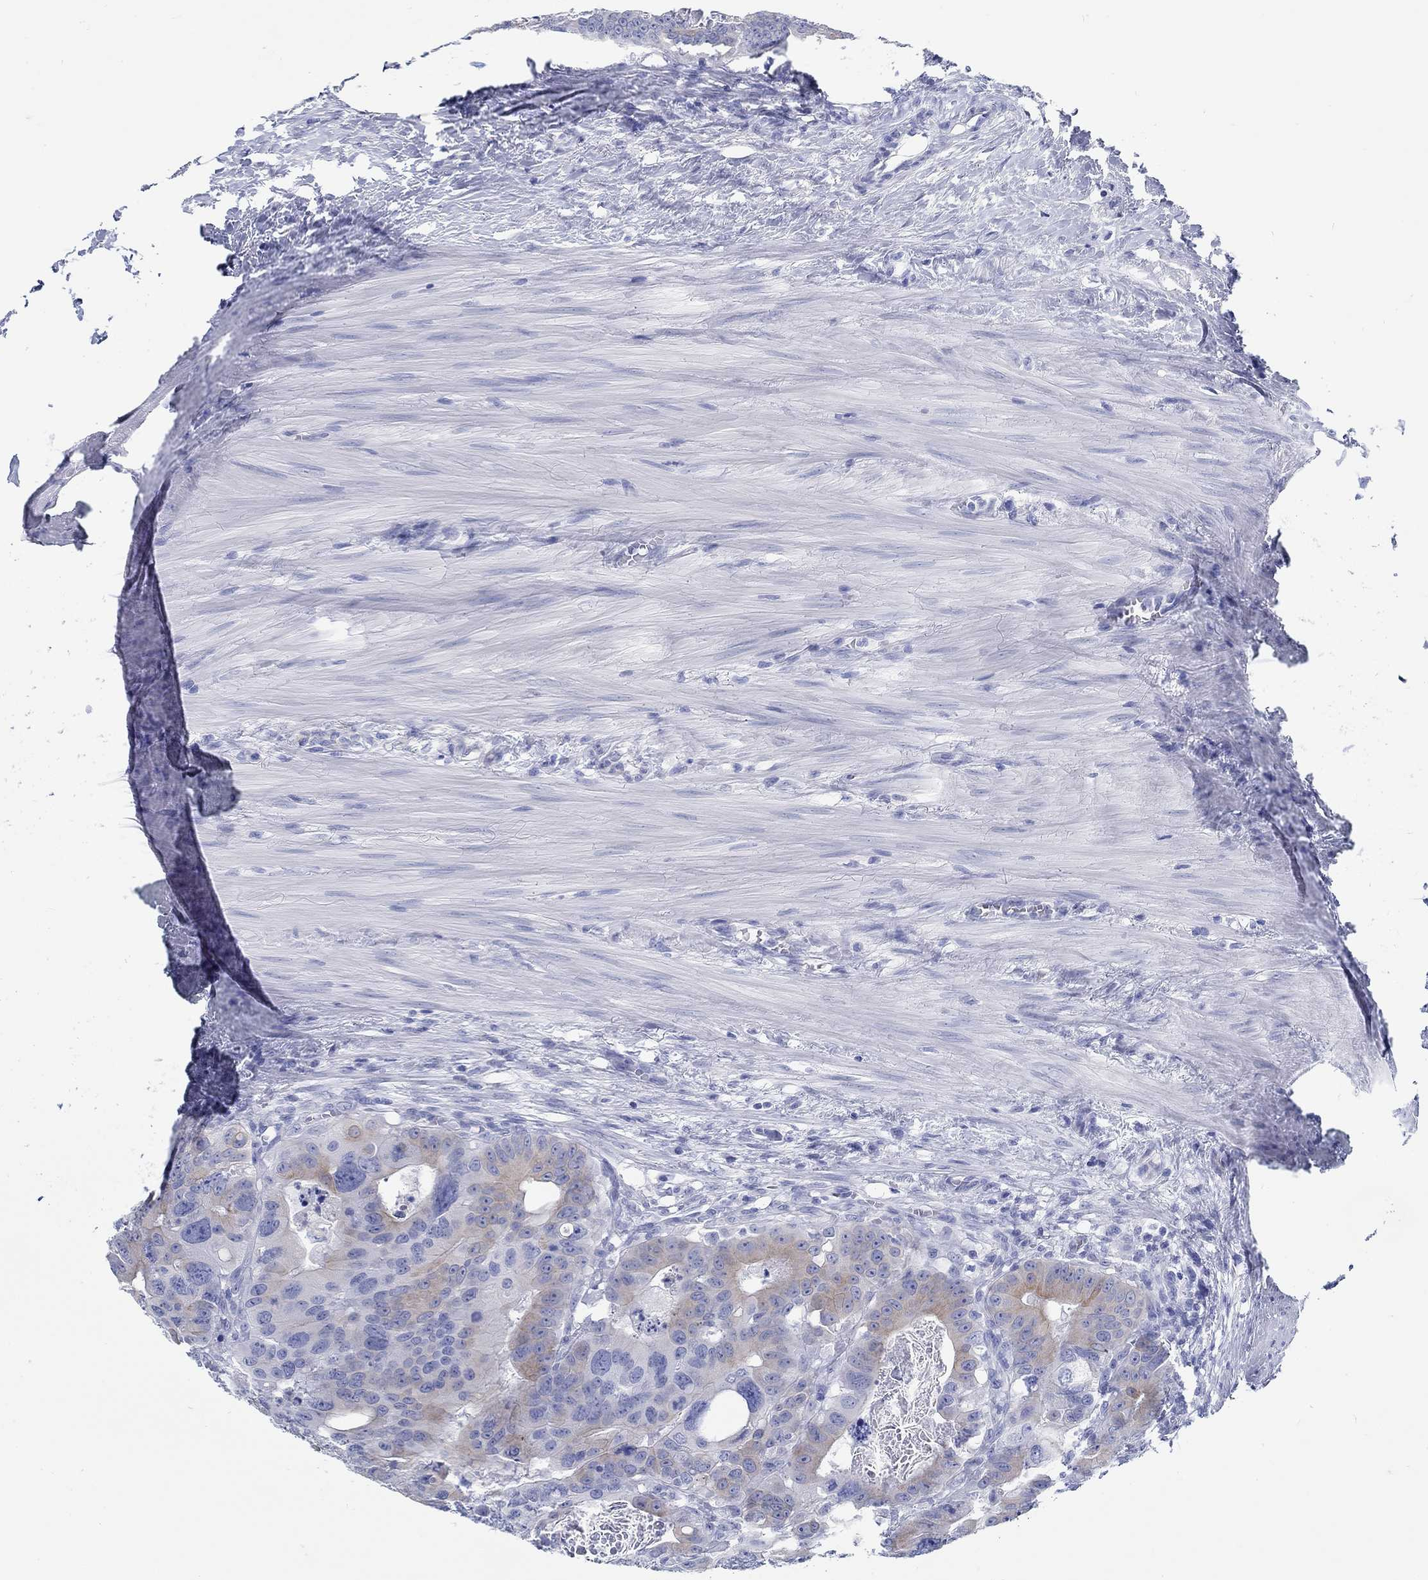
{"staining": {"intensity": "weak", "quantity": "<25%", "location": "cytoplasmic/membranous"}, "tissue": "colorectal cancer", "cell_type": "Tumor cells", "image_type": "cancer", "snomed": [{"axis": "morphology", "description": "Adenocarcinoma, NOS"}, {"axis": "topography", "description": "Rectum"}], "caption": "The IHC photomicrograph has no significant positivity in tumor cells of colorectal adenocarcinoma tissue.", "gene": "RD3L", "patient": {"sex": "male", "age": 64}}